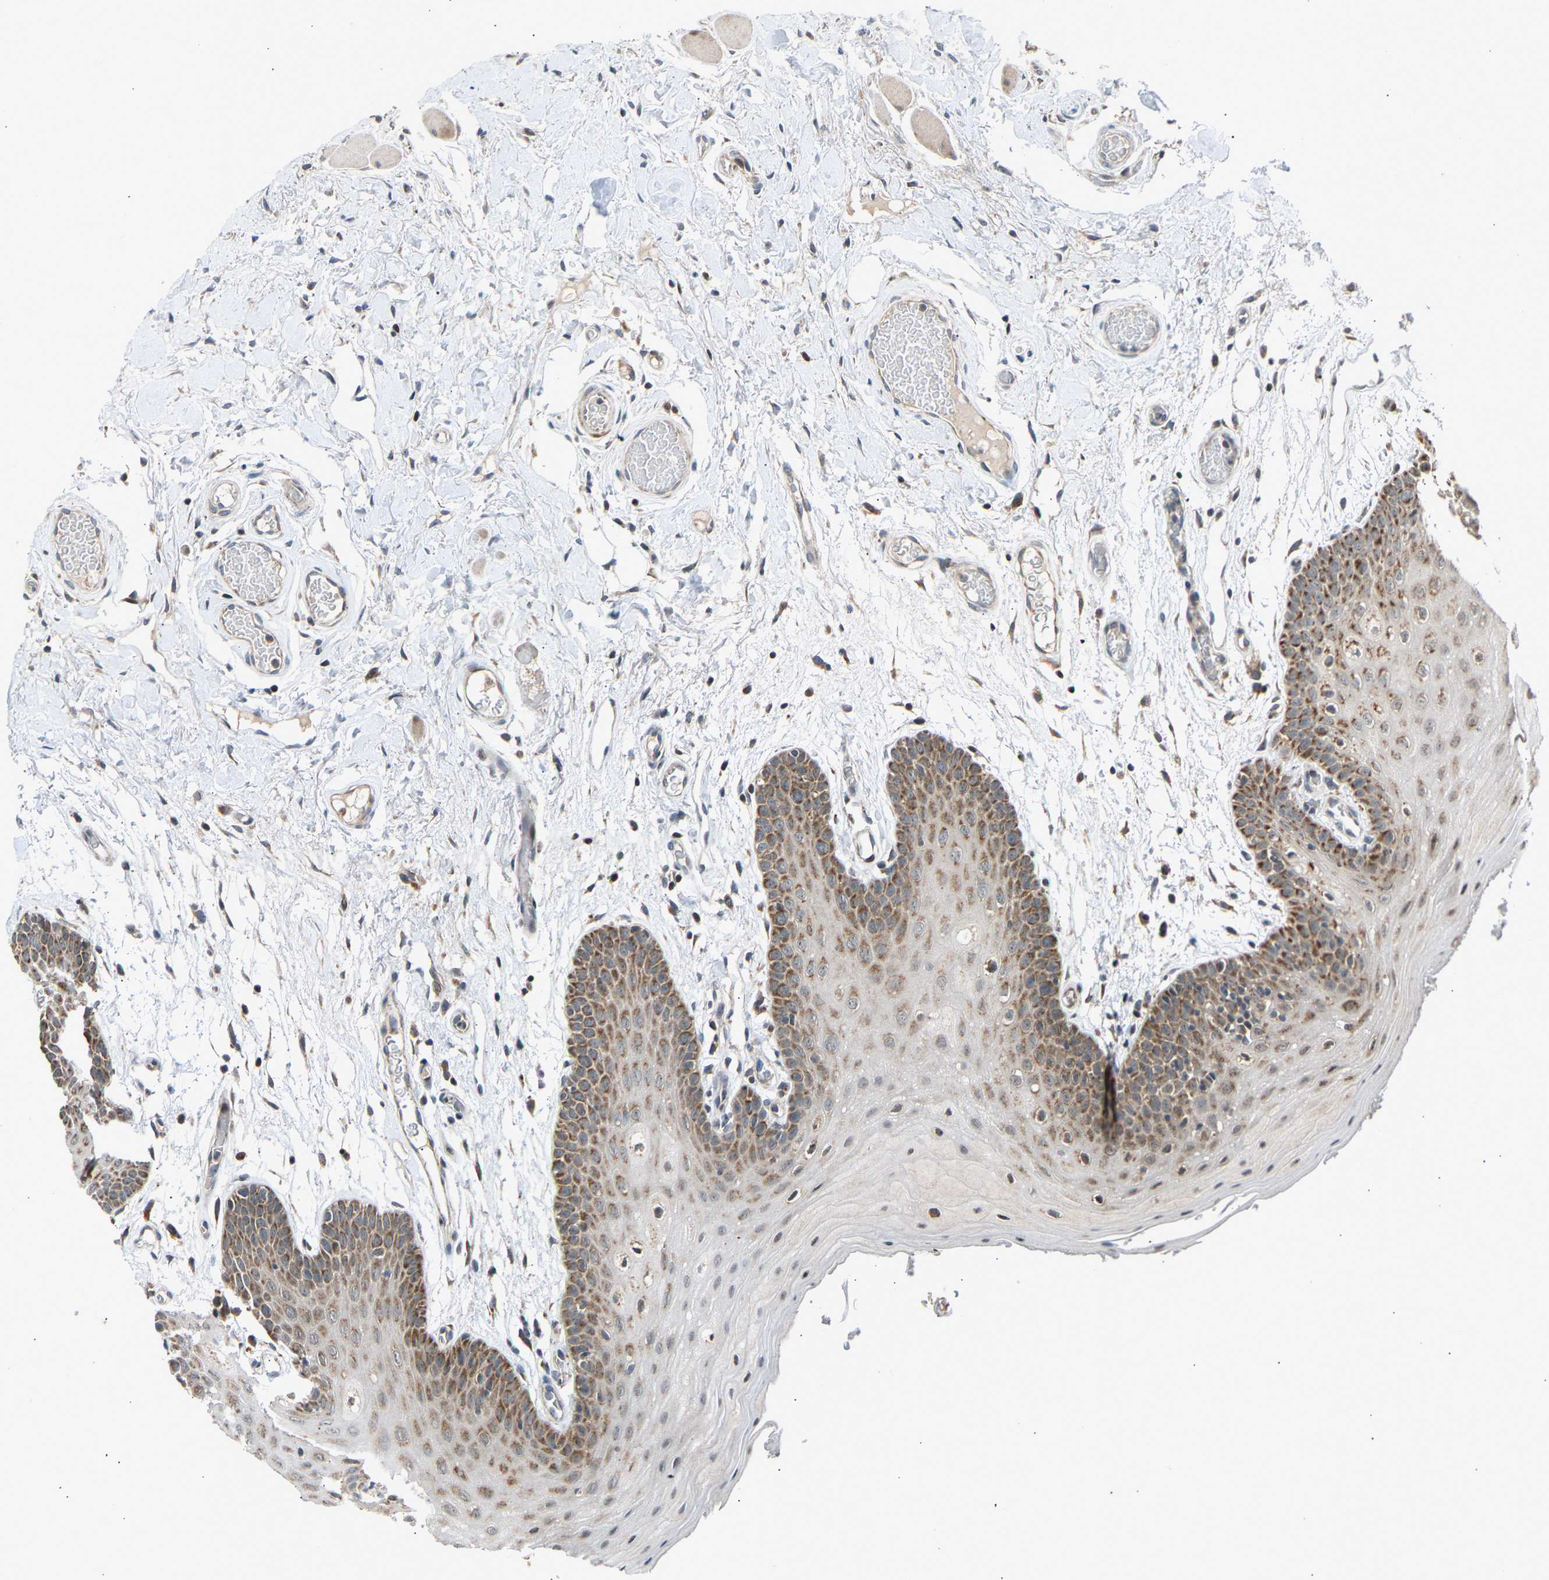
{"staining": {"intensity": "moderate", "quantity": "25%-75%", "location": "cytoplasmic/membranous"}, "tissue": "oral mucosa", "cell_type": "Squamous epithelial cells", "image_type": "normal", "snomed": [{"axis": "morphology", "description": "Normal tissue, NOS"}, {"axis": "morphology", "description": "Squamous cell carcinoma, NOS"}, {"axis": "topography", "description": "Oral tissue"}, {"axis": "topography", "description": "Head-Neck"}], "caption": "High-magnification brightfield microscopy of unremarkable oral mucosa stained with DAB (brown) and counterstained with hematoxylin (blue). squamous epithelial cells exhibit moderate cytoplasmic/membranous staining is appreciated in approximately25%-75% of cells.", "gene": "SLIRP", "patient": {"sex": "male", "age": 71}}